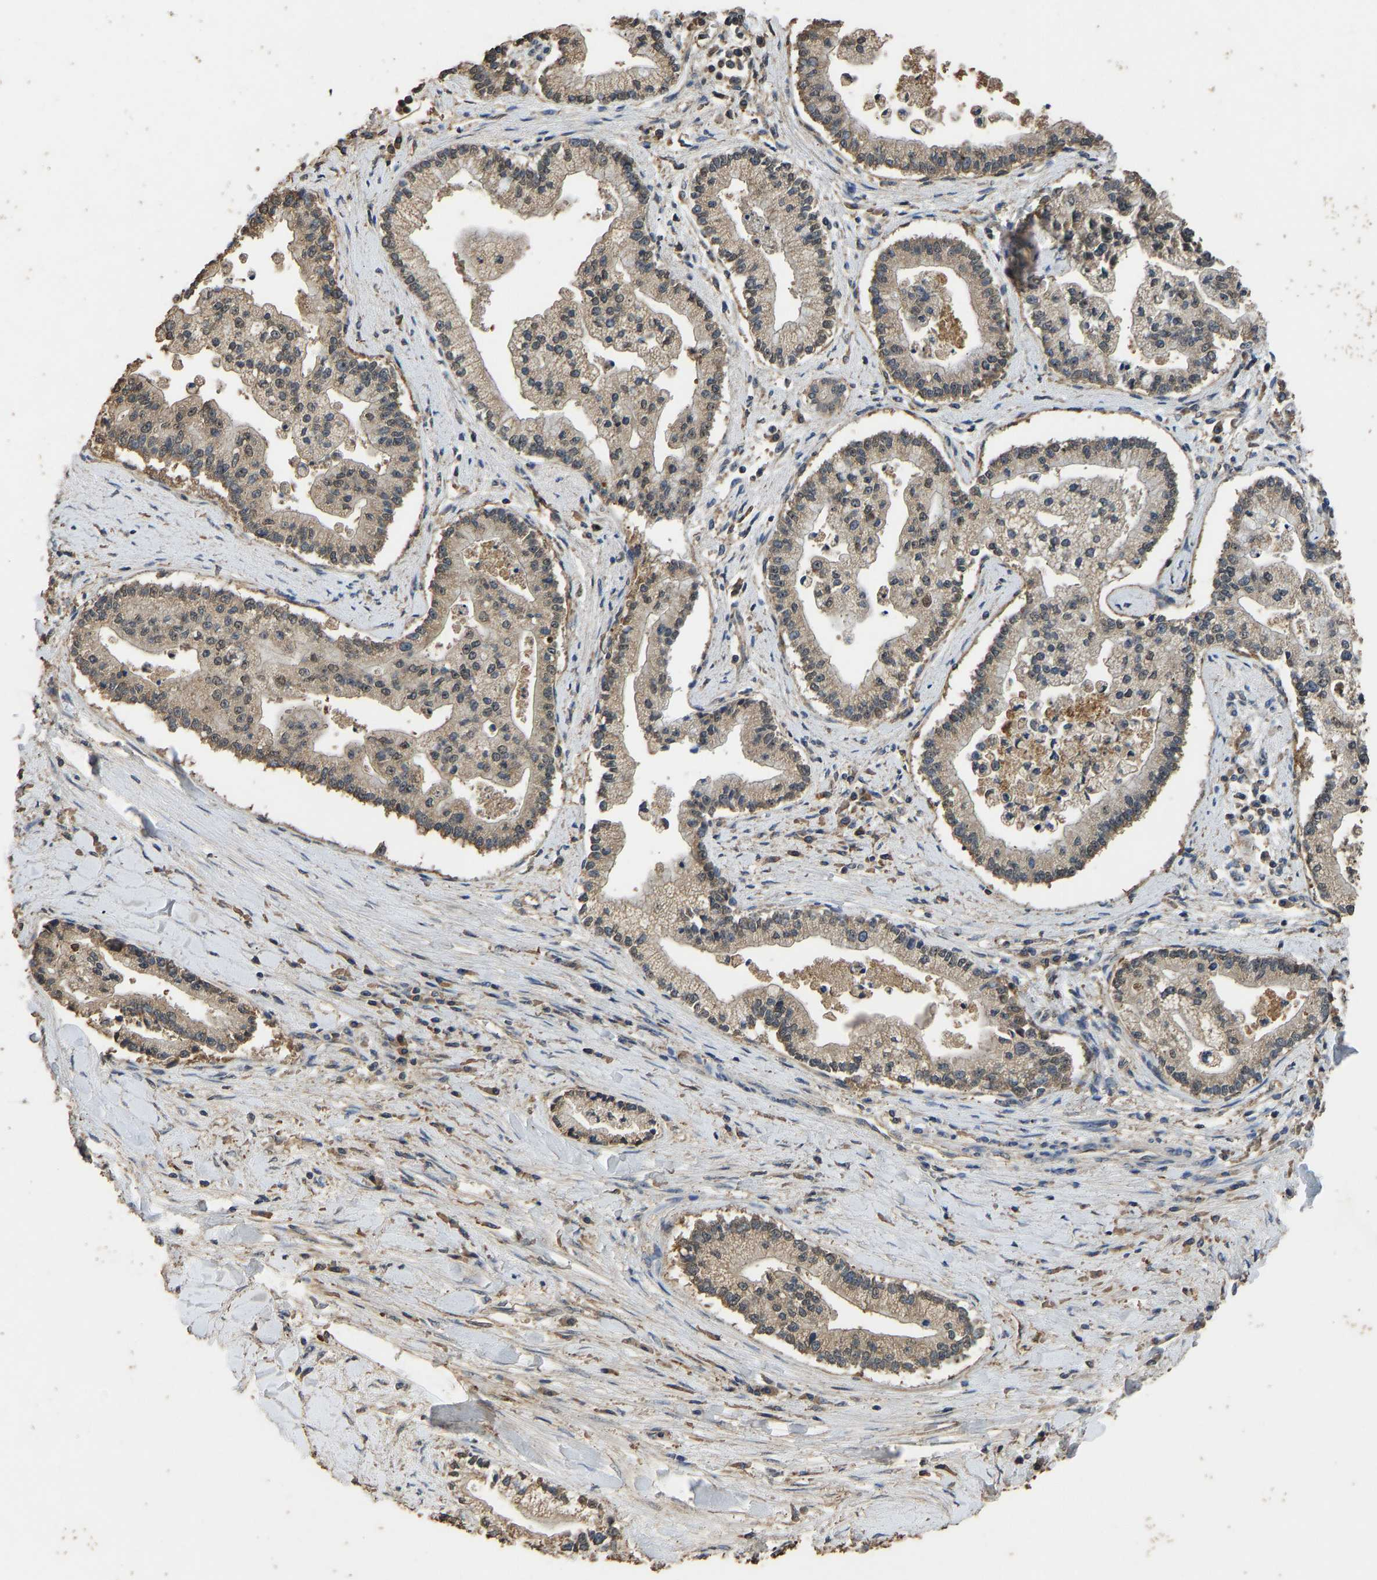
{"staining": {"intensity": "moderate", "quantity": ">75%", "location": "cytoplasmic/membranous"}, "tissue": "liver cancer", "cell_type": "Tumor cells", "image_type": "cancer", "snomed": [{"axis": "morphology", "description": "Cholangiocarcinoma"}, {"axis": "topography", "description": "Liver"}], "caption": "Protein staining exhibits moderate cytoplasmic/membranous expression in about >75% of tumor cells in liver cancer. Using DAB (3,3'-diaminobenzidine) (brown) and hematoxylin (blue) stains, captured at high magnification using brightfield microscopy.", "gene": "CIDEC", "patient": {"sex": "male", "age": 50}}